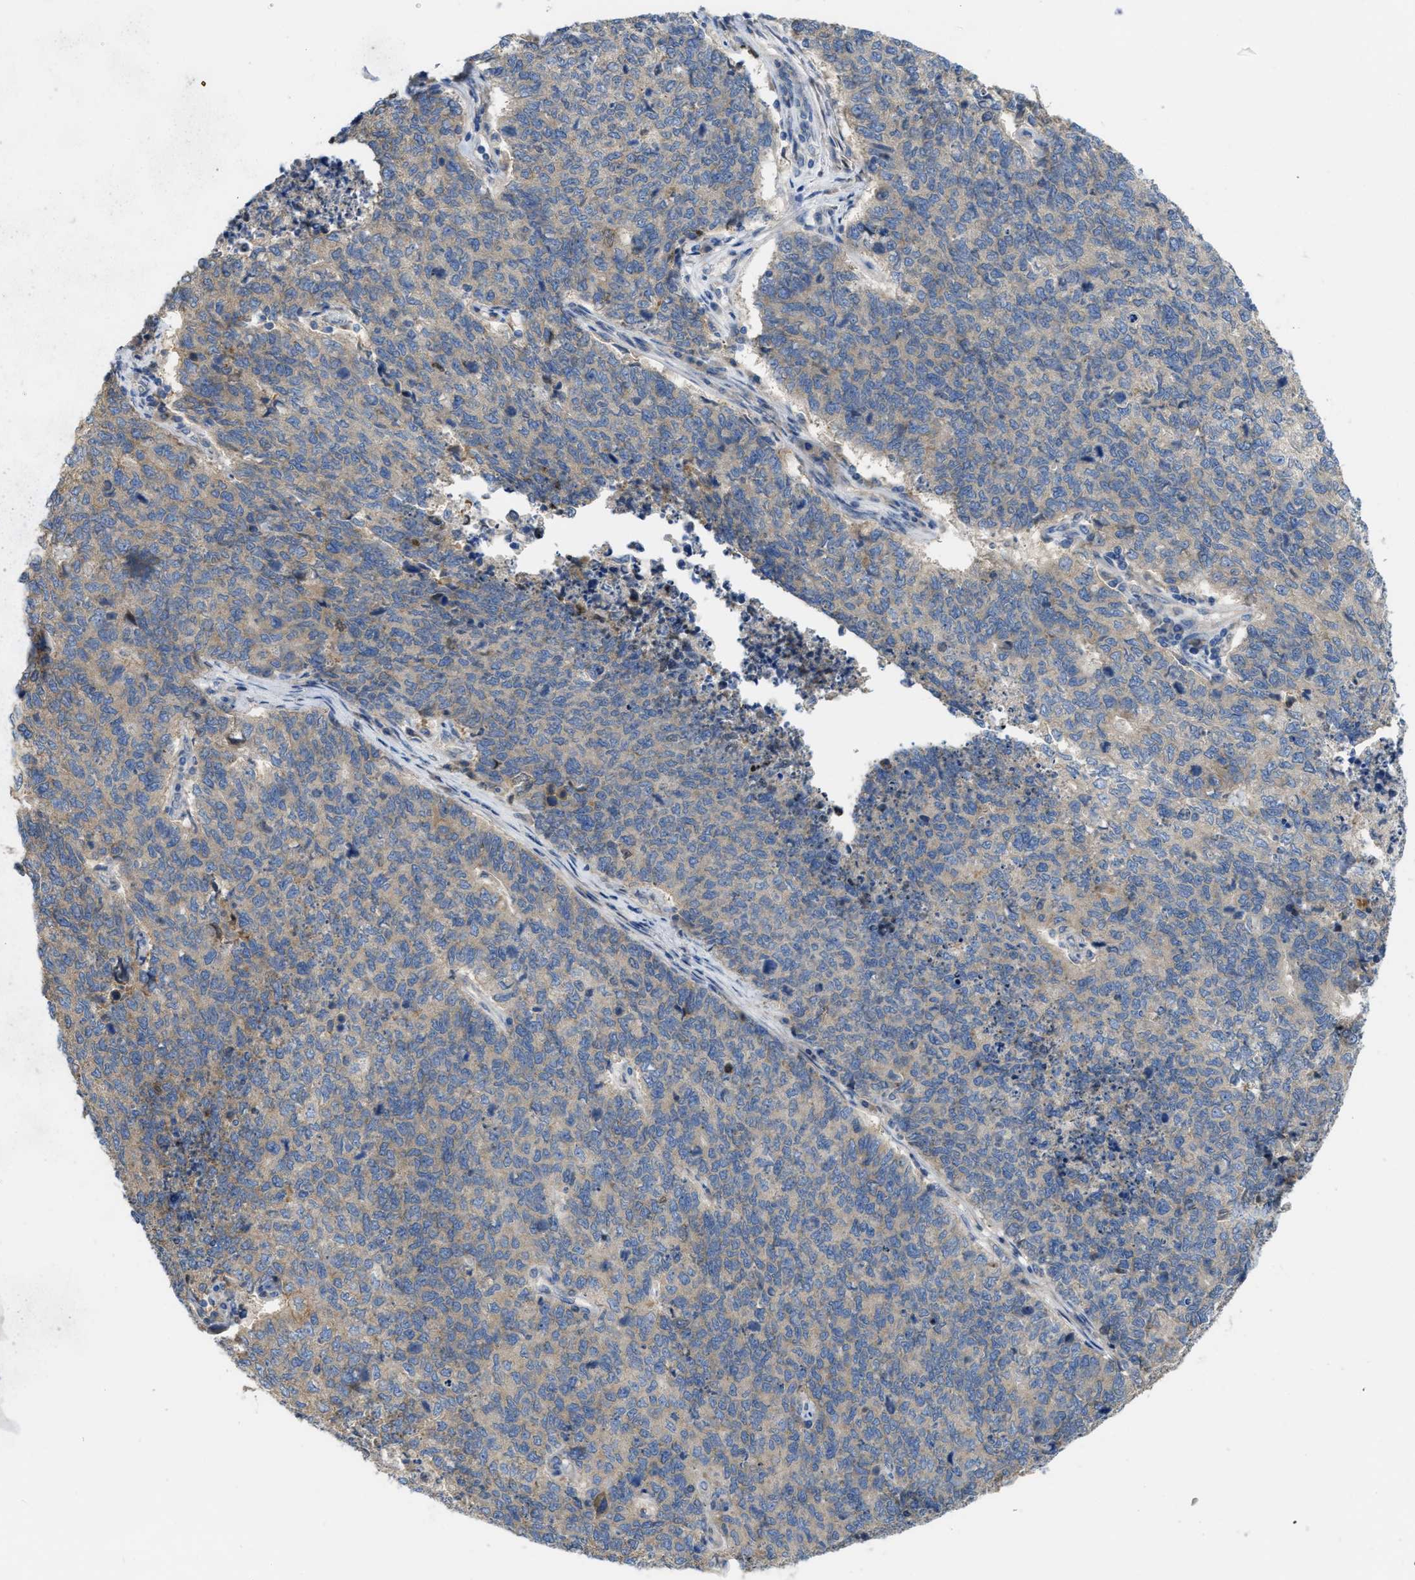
{"staining": {"intensity": "weak", "quantity": "25%-75%", "location": "cytoplasmic/membranous"}, "tissue": "cervical cancer", "cell_type": "Tumor cells", "image_type": "cancer", "snomed": [{"axis": "morphology", "description": "Squamous cell carcinoma, NOS"}, {"axis": "topography", "description": "Cervix"}], "caption": "This is an image of immunohistochemistry staining of squamous cell carcinoma (cervical), which shows weak positivity in the cytoplasmic/membranous of tumor cells.", "gene": "DHX58", "patient": {"sex": "female", "age": 63}}